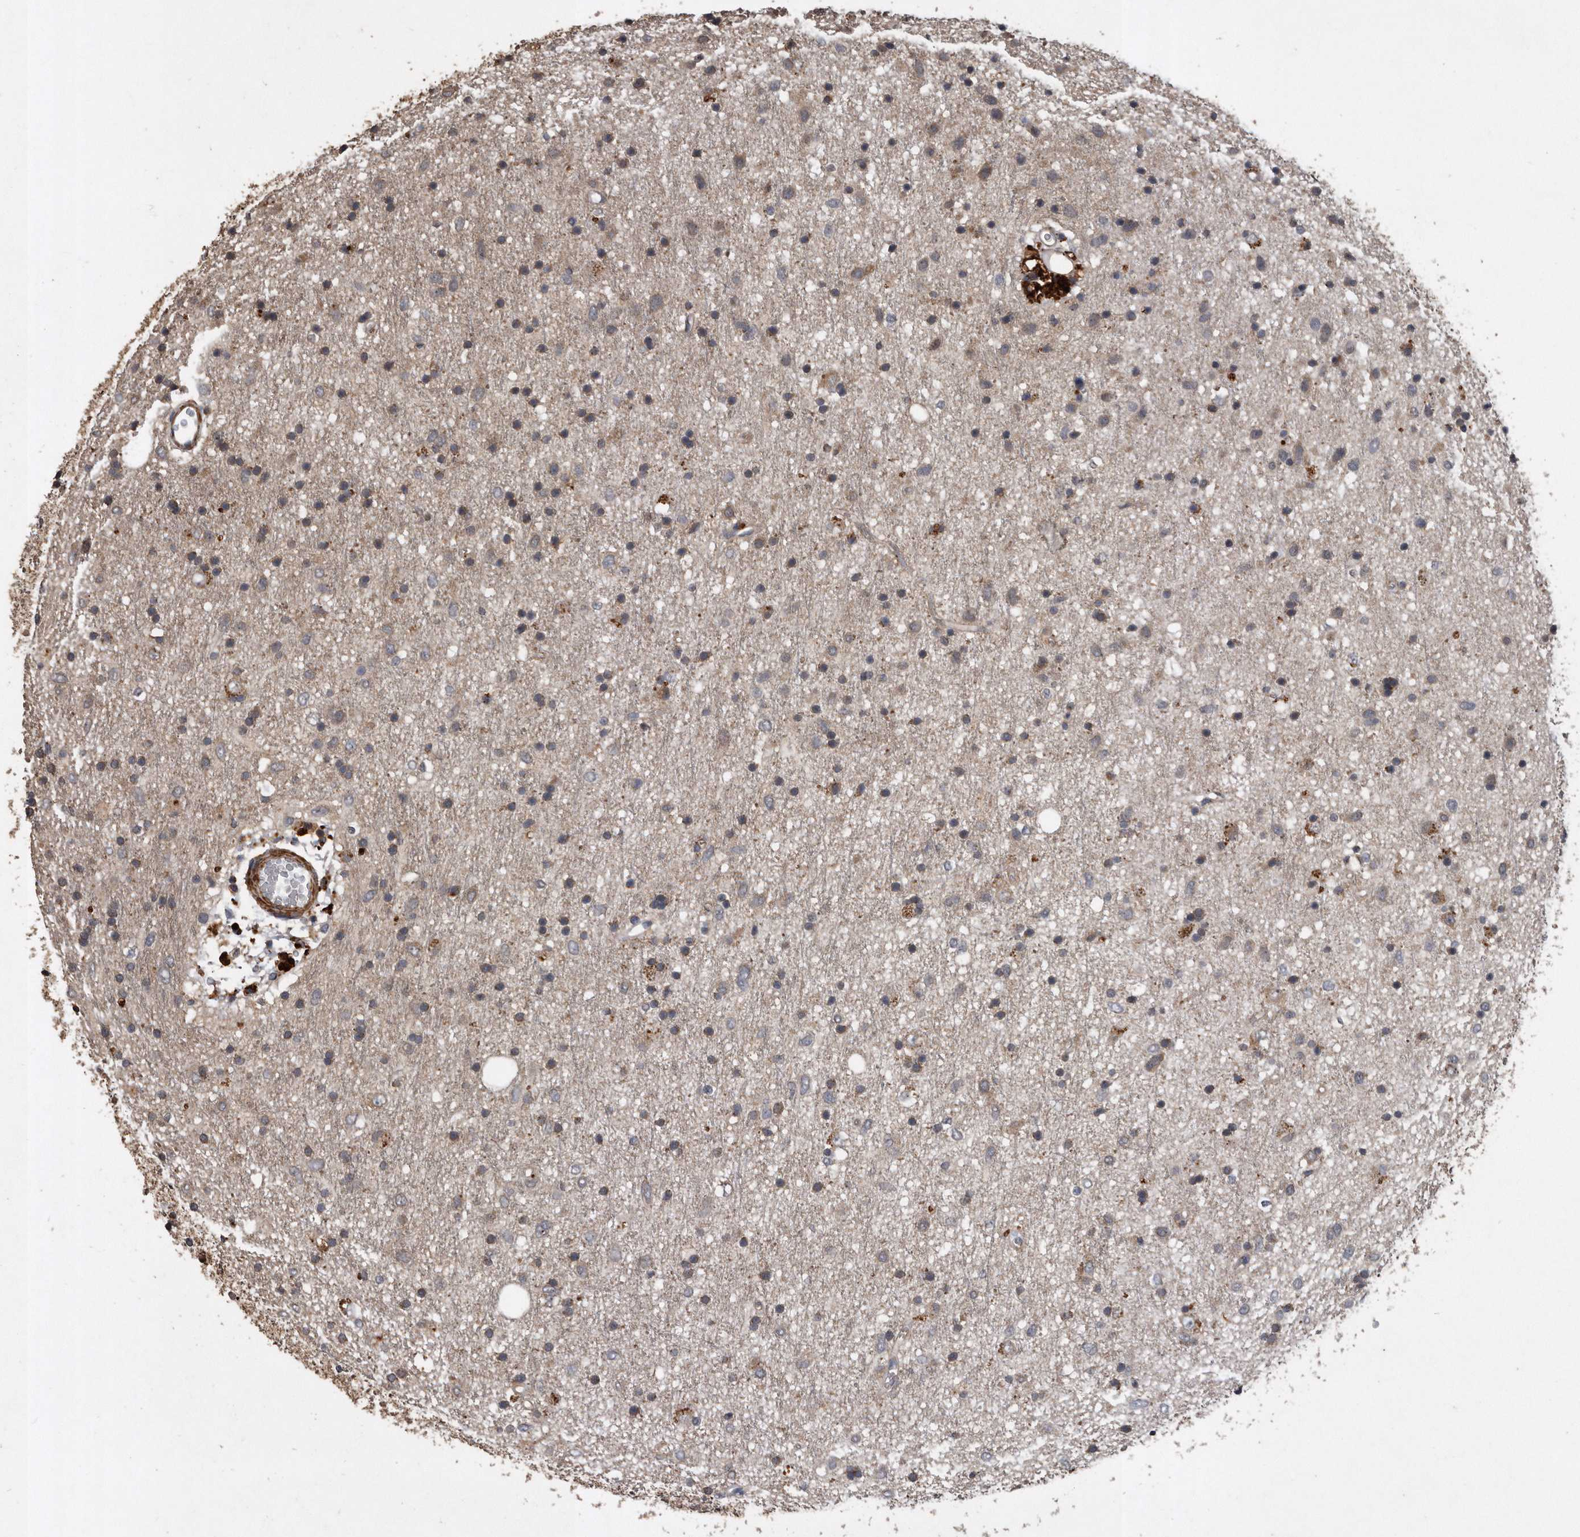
{"staining": {"intensity": "weak", "quantity": "25%-75%", "location": "cytoplasmic/membranous"}, "tissue": "glioma", "cell_type": "Tumor cells", "image_type": "cancer", "snomed": [{"axis": "morphology", "description": "Glioma, malignant, Low grade"}, {"axis": "topography", "description": "Brain"}], "caption": "There is low levels of weak cytoplasmic/membranous expression in tumor cells of malignant glioma (low-grade), as demonstrated by immunohistochemical staining (brown color).", "gene": "NRBP1", "patient": {"sex": "male", "age": 77}}